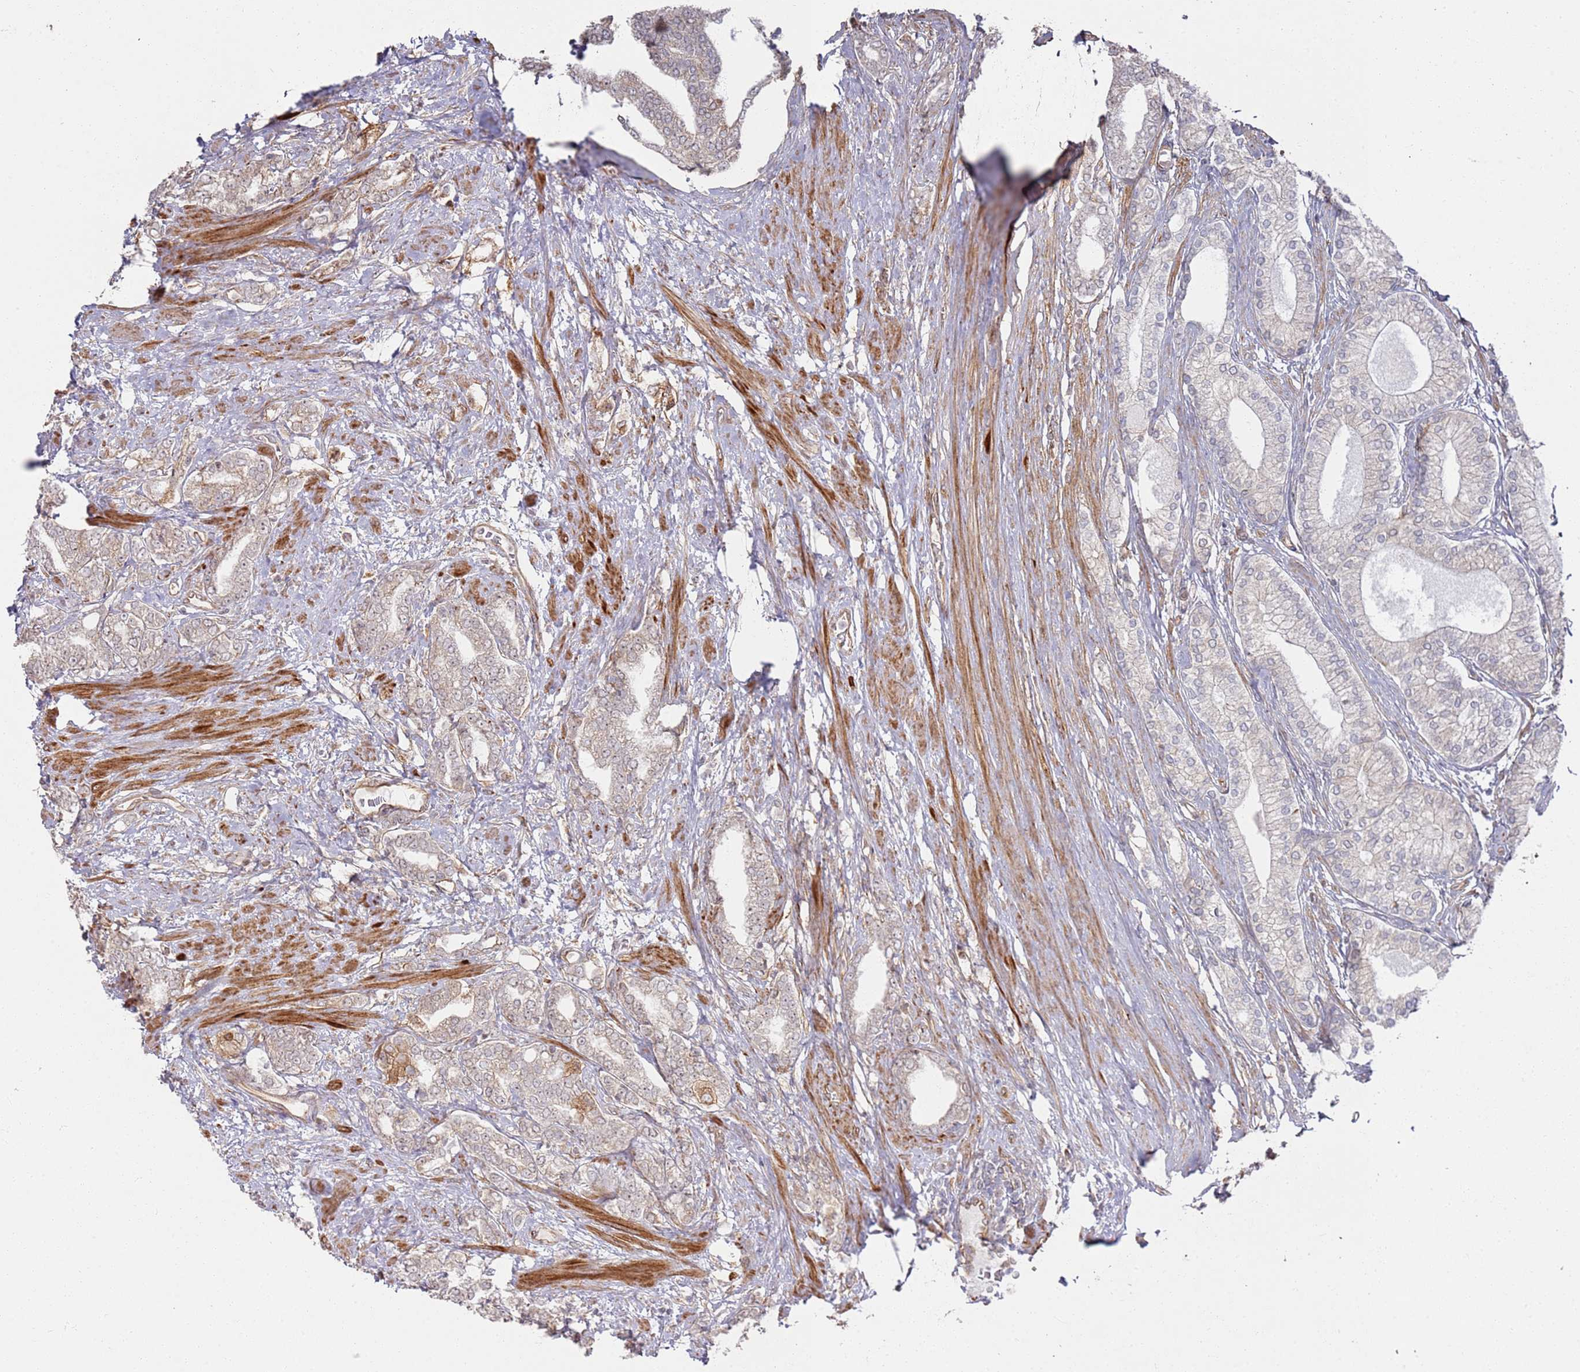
{"staining": {"intensity": "weak", "quantity": "<25%", "location": "cytoplasmic/membranous"}, "tissue": "prostate cancer", "cell_type": "Tumor cells", "image_type": "cancer", "snomed": [{"axis": "morphology", "description": "Adenocarcinoma, High grade"}, {"axis": "topography", "description": "Prostate"}], "caption": "High-grade adenocarcinoma (prostate) was stained to show a protein in brown. There is no significant positivity in tumor cells.", "gene": "PHF21A", "patient": {"sex": "male", "age": 64}}